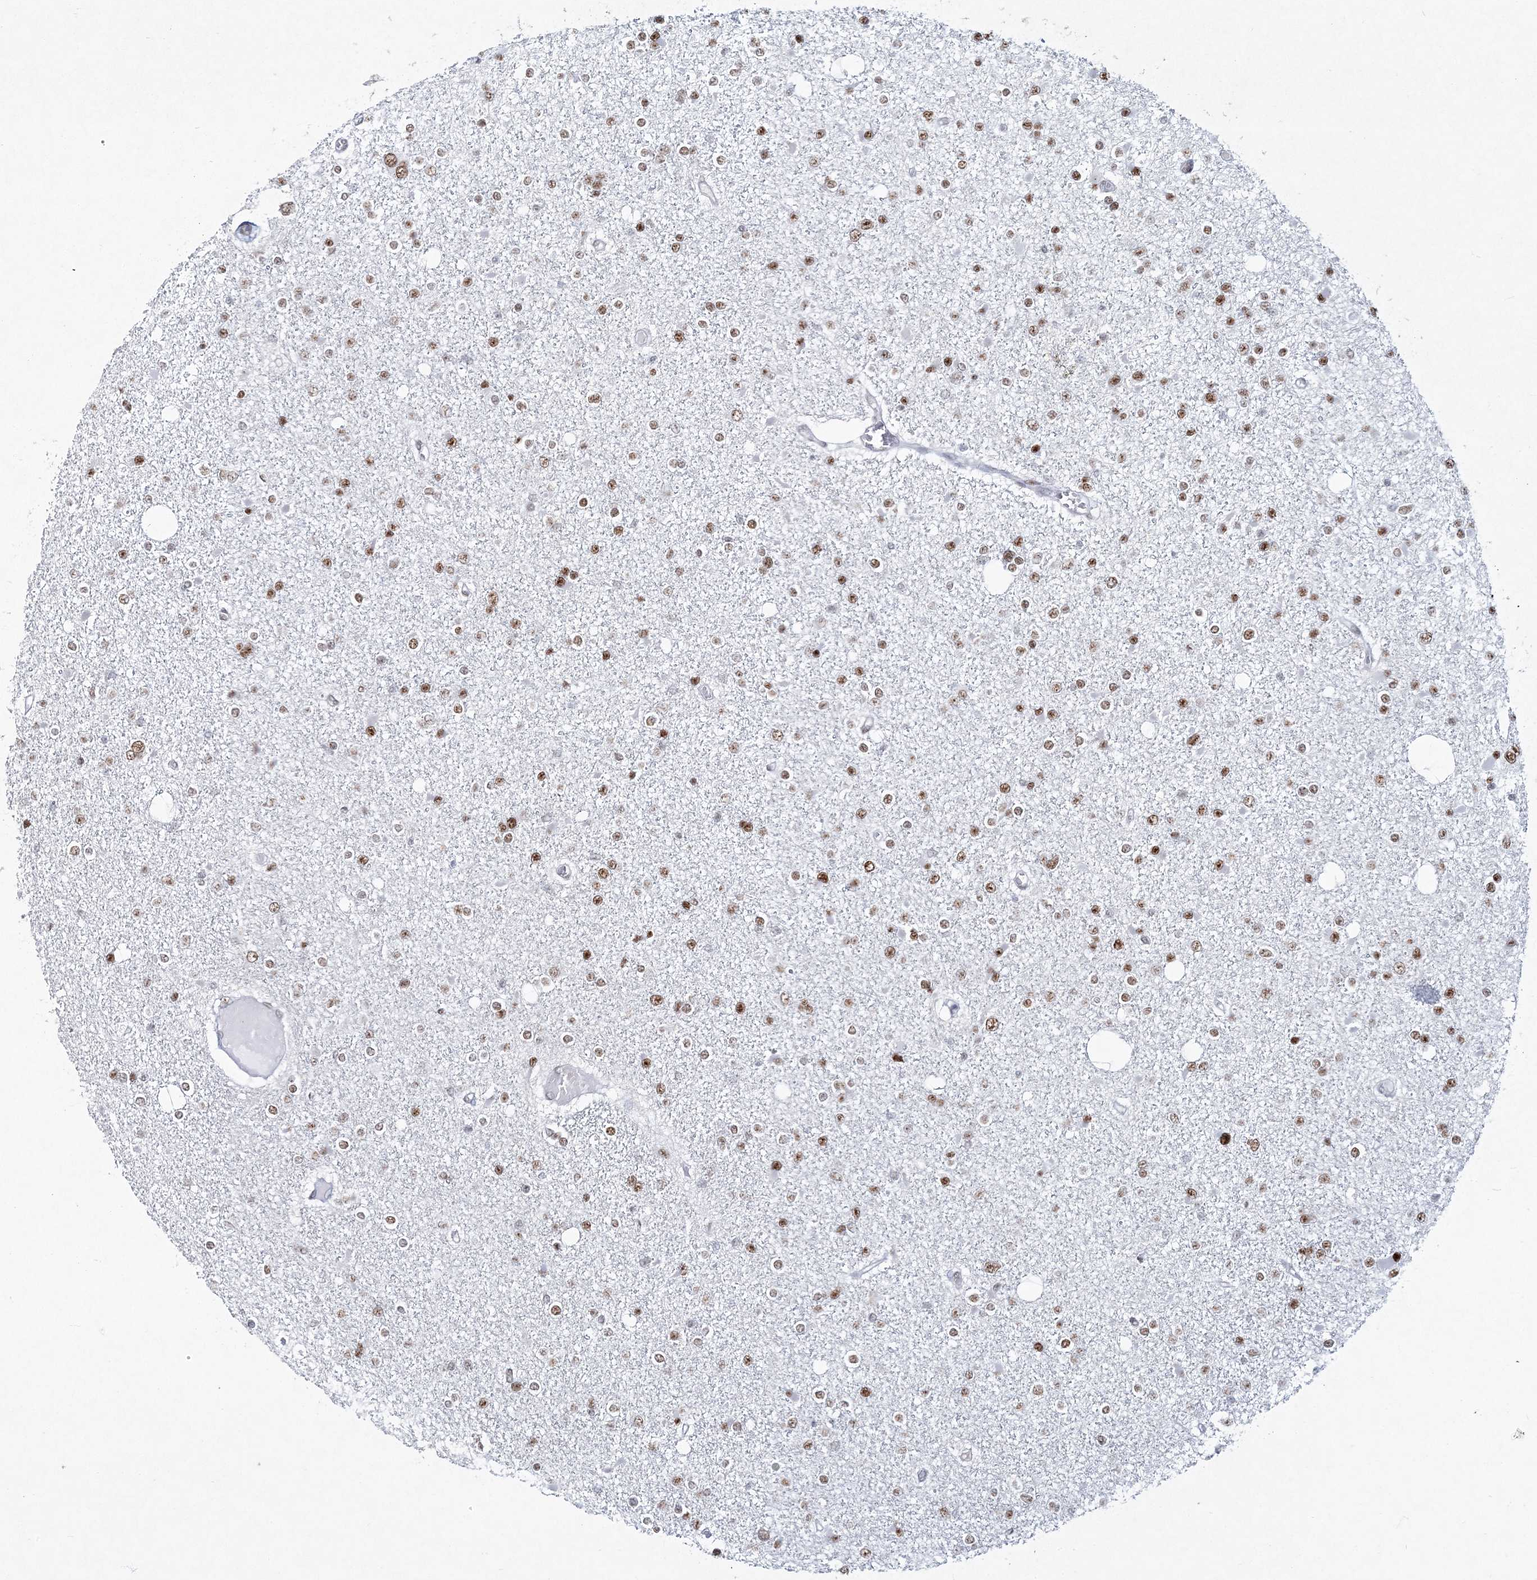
{"staining": {"intensity": "moderate", "quantity": ">75%", "location": "nuclear"}, "tissue": "glioma", "cell_type": "Tumor cells", "image_type": "cancer", "snomed": [{"axis": "morphology", "description": "Glioma, malignant, Low grade"}, {"axis": "topography", "description": "Brain"}], "caption": "About >75% of tumor cells in glioma exhibit moderate nuclear protein staining as visualized by brown immunohistochemical staining.", "gene": "LRRFIP2", "patient": {"sex": "female", "age": 22}}